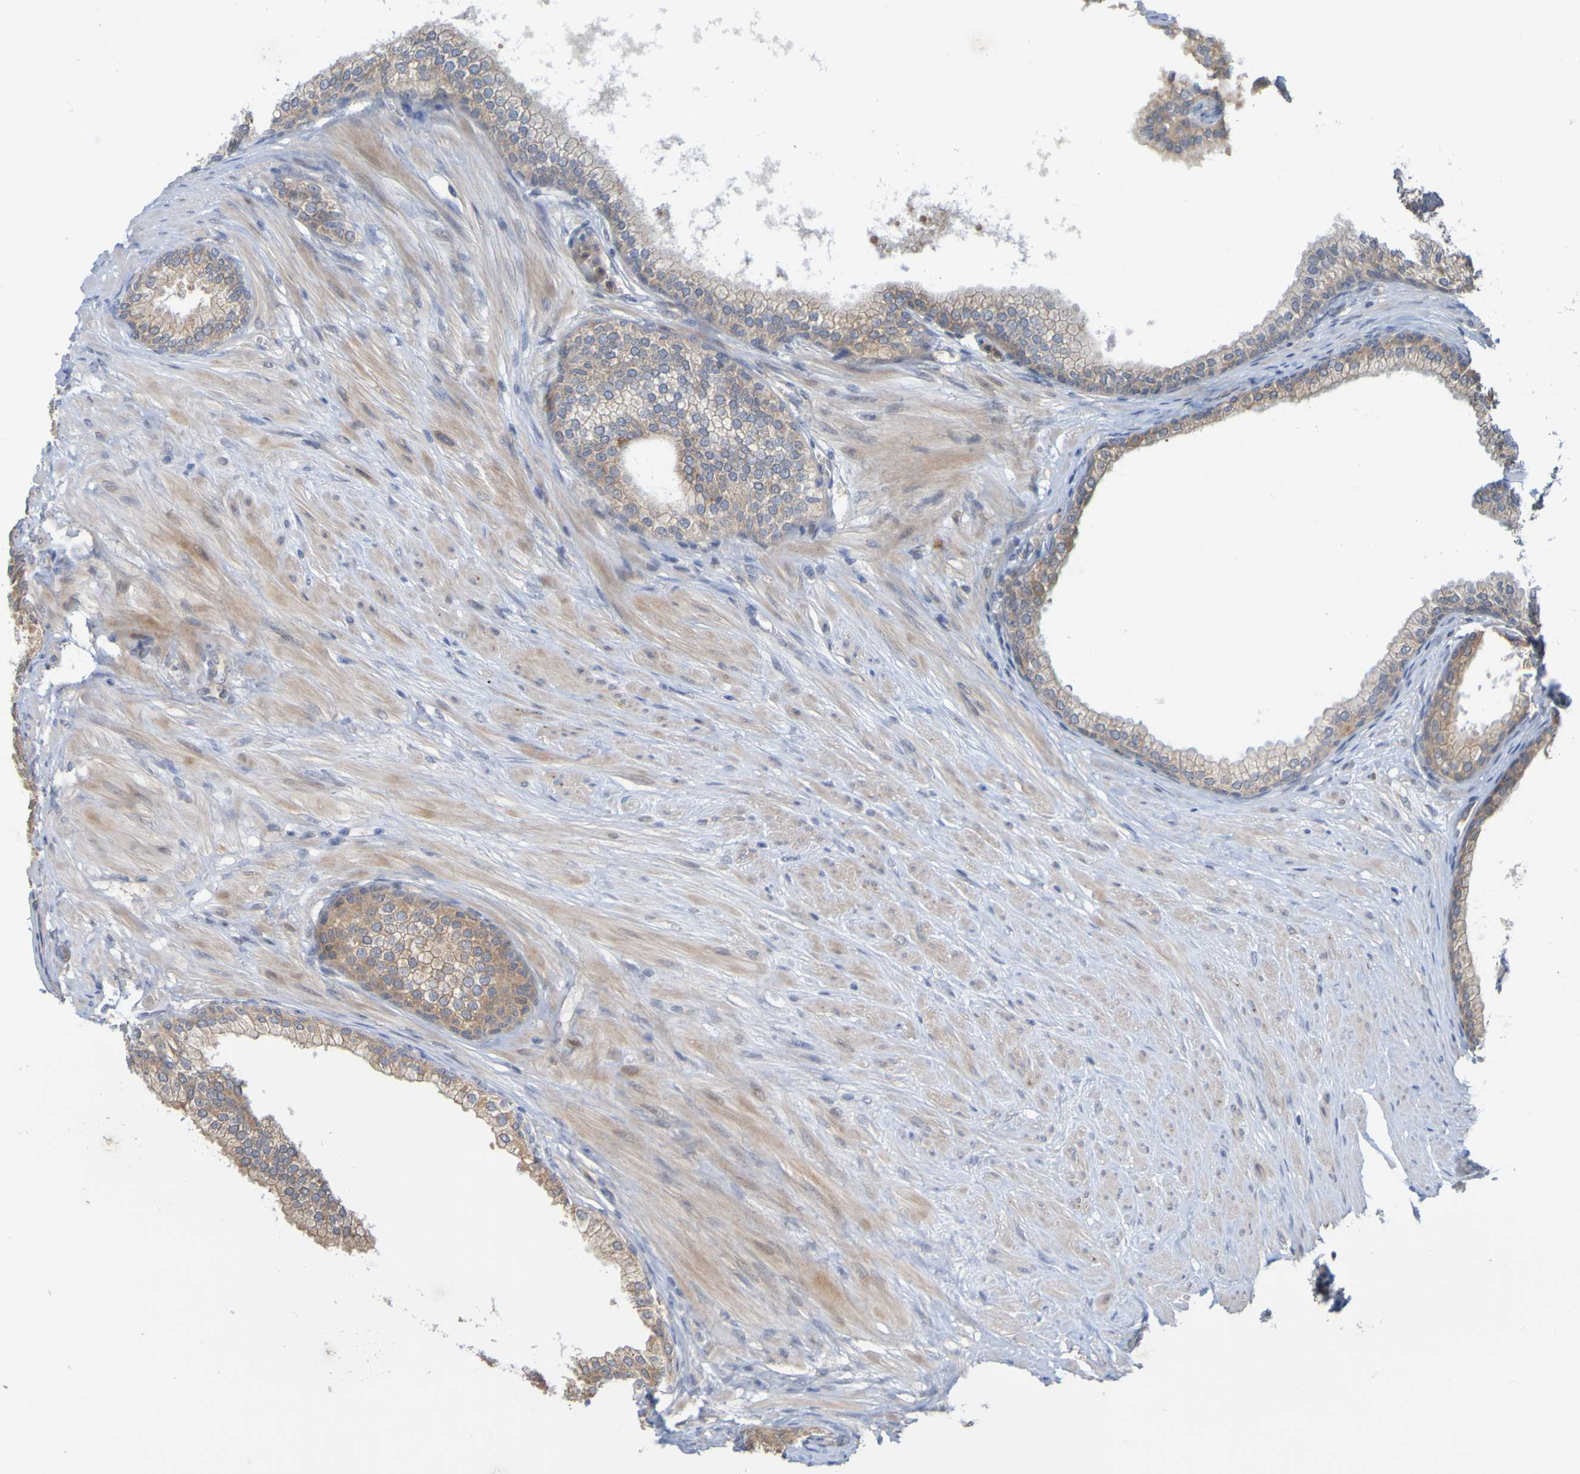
{"staining": {"intensity": "moderate", "quantity": ">75%", "location": "cytoplasmic/membranous"}, "tissue": "prostate", "cell_type": "Glandular cells", "image_type": "normal", "snomed": [{"axis": "morphology", "description": "Normal tissue, NOS"}, {"axis": "morphology", "description": "Urothelial carcinoma, Low grade"}, {"axis": "topography", "description": "Urinary bladder"}, {"axis": "topography", "description": "Prostate"}], "caption": "Glandular cells display medium levels of moderate cytoplasmic/membranous expression in approximately >75% of cells in unremarkable human prostate. (DAB (3,3'-diaminobenzidine) IHC, brown staining for protein, blue staining for nuclei).", "gene": "NAV2", "patient": {"sex": "male", "age": 60}}